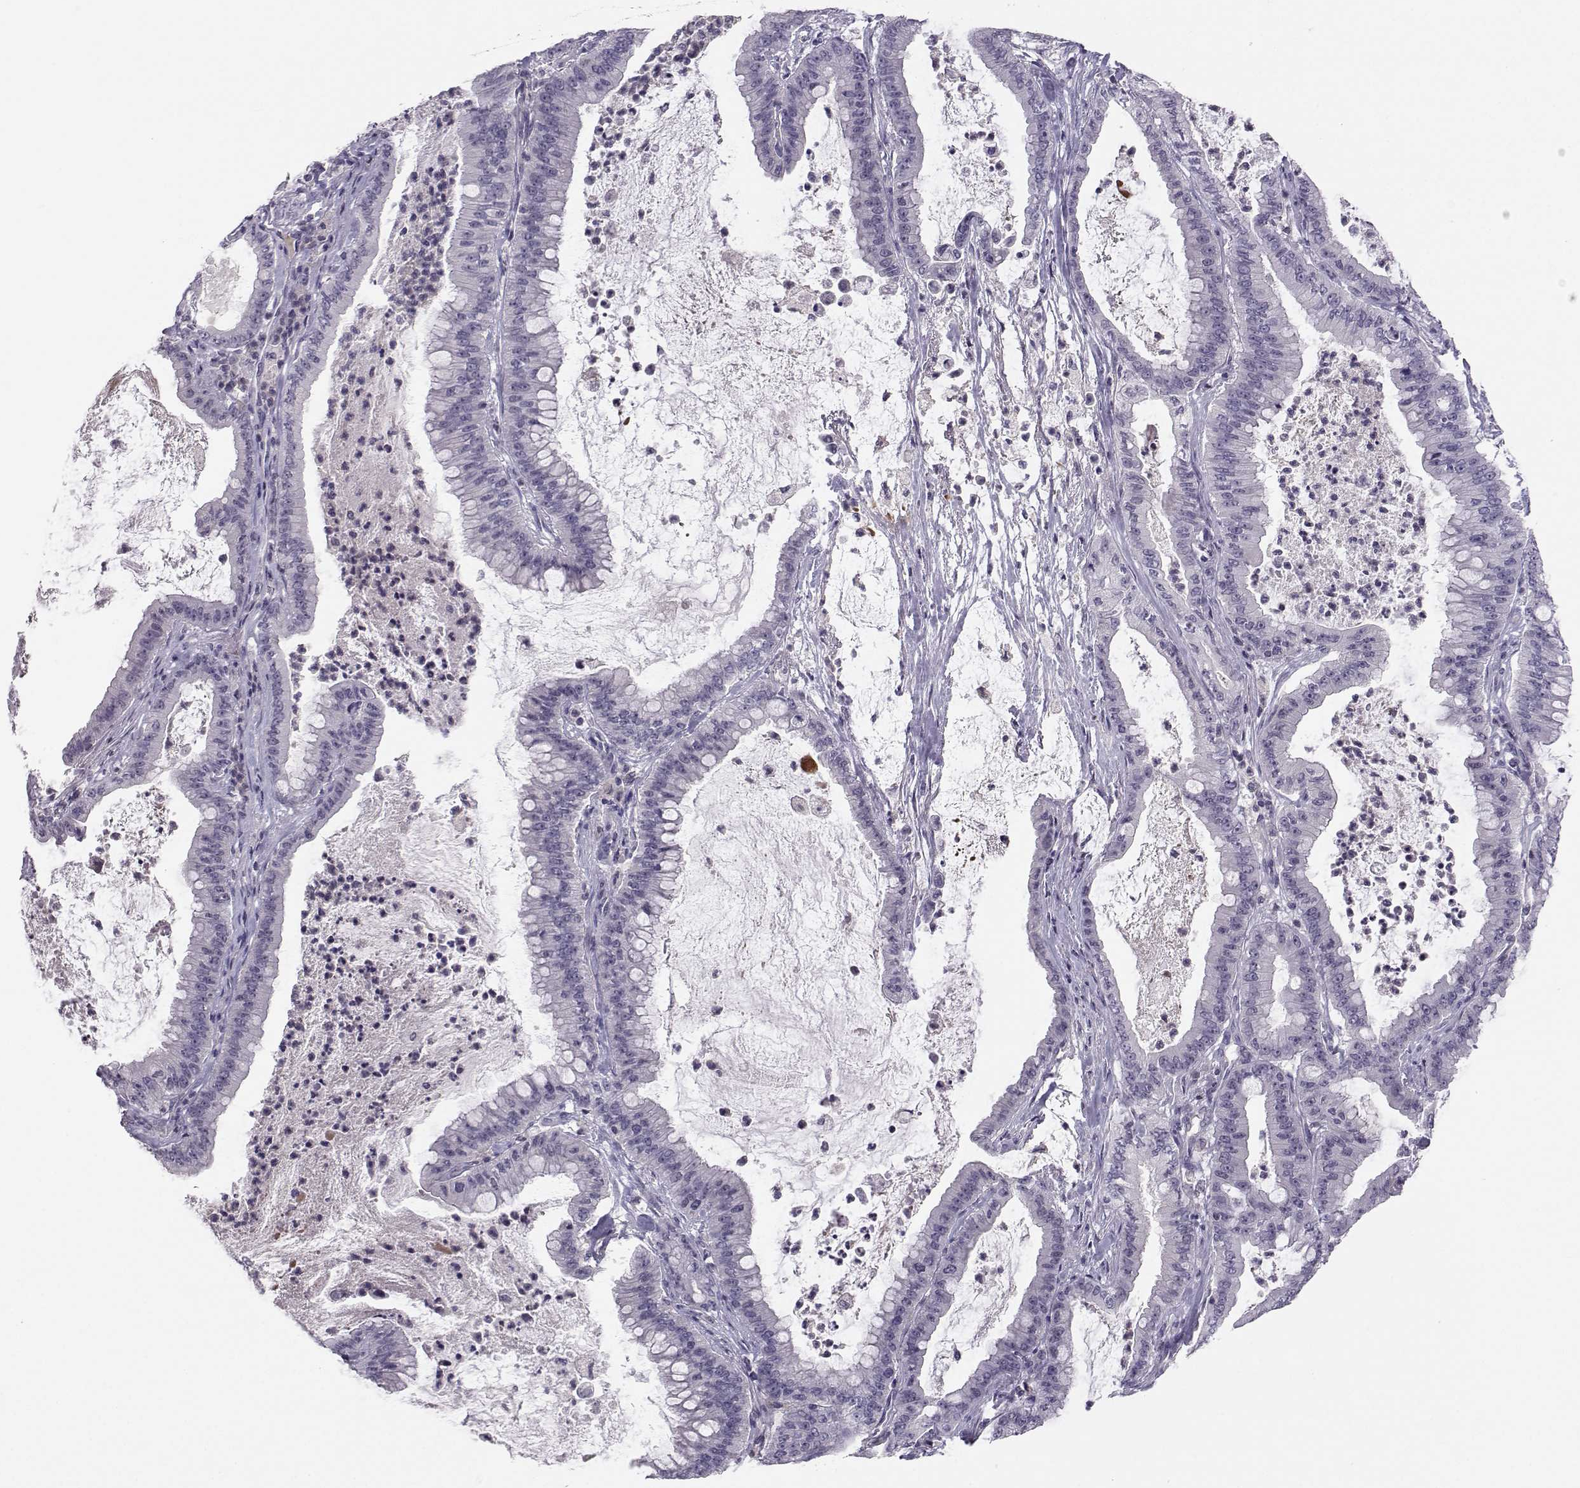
{"staining": {"intensity": "negative", "quantity": "none", "location": "none"}, "tissue": "pancreatic cancer", "cell_type": "Tumor cells", "image_type": "cancer", "snomed": [{"axis": "morphology", "description": "Adenocarcinoma, NOS"}, {"axis": "topography", "description": "Pancreas"}], "caption": "A high-resolution histopathology image shows IHC staining of pancreatic adenocarcinoma, which demonstrates no significant expression in tumor cells.", "gene": "MROH7", "patient": {"sex": "male", "age": 71}}